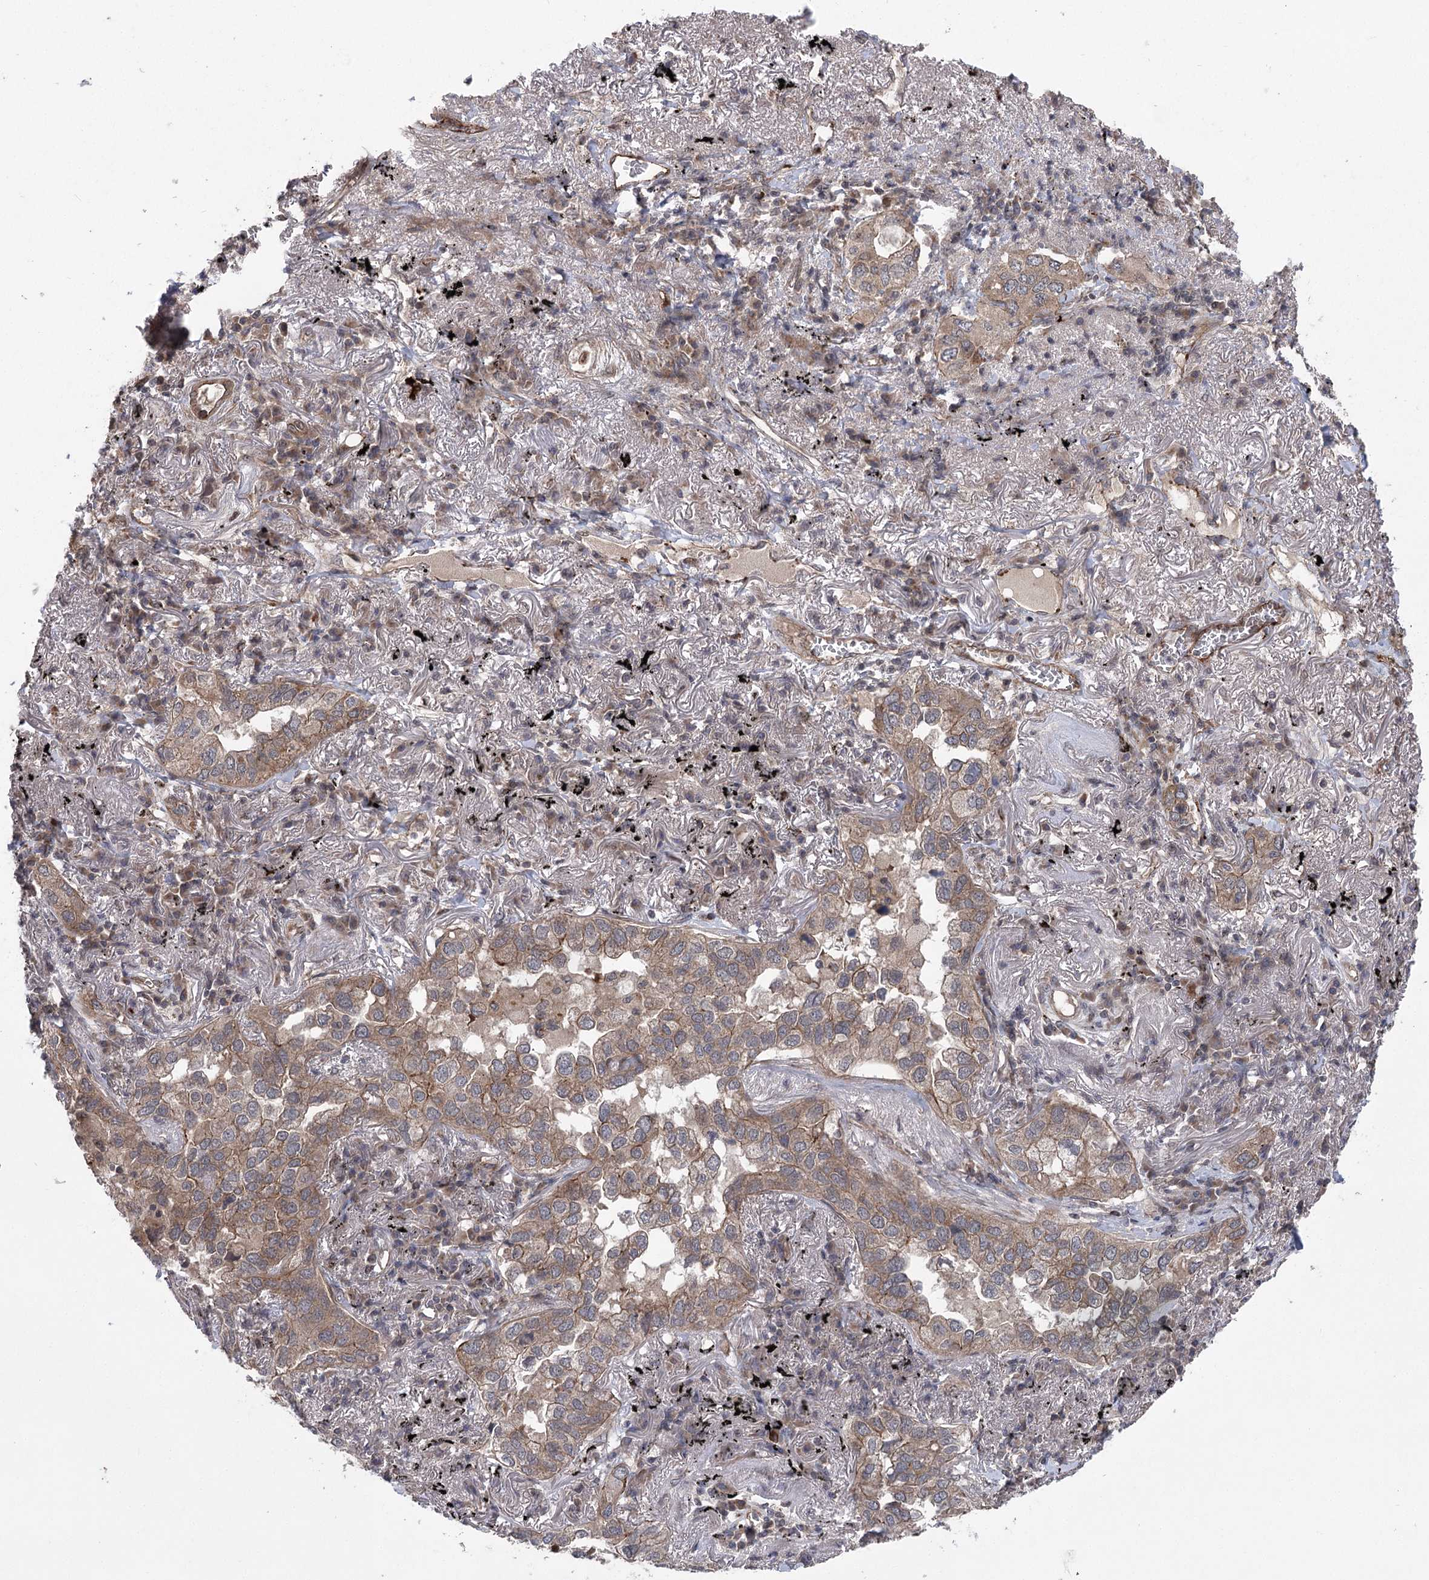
{"staining": {"intensity": "weak", "quantity": ">75%", "location": "cytoplasmic/membranous"}, "tissue": "lung cancer", "cell_type": "Tumor cells", "image_type": "cancer", "snomed": [{"axis": "morphology", "description": "Adenocarcinoma, NOS"}, {"axis": "topography", "description": "Lung"}], "caption": "About >75% of tumor cells in lung cancer exhibit weak cytoplasmic/membranous protein positivity as visualized by brown immunohistochemical staining.", "gene": "METTL24", "patient": {"sex": "male", "age": 65}}